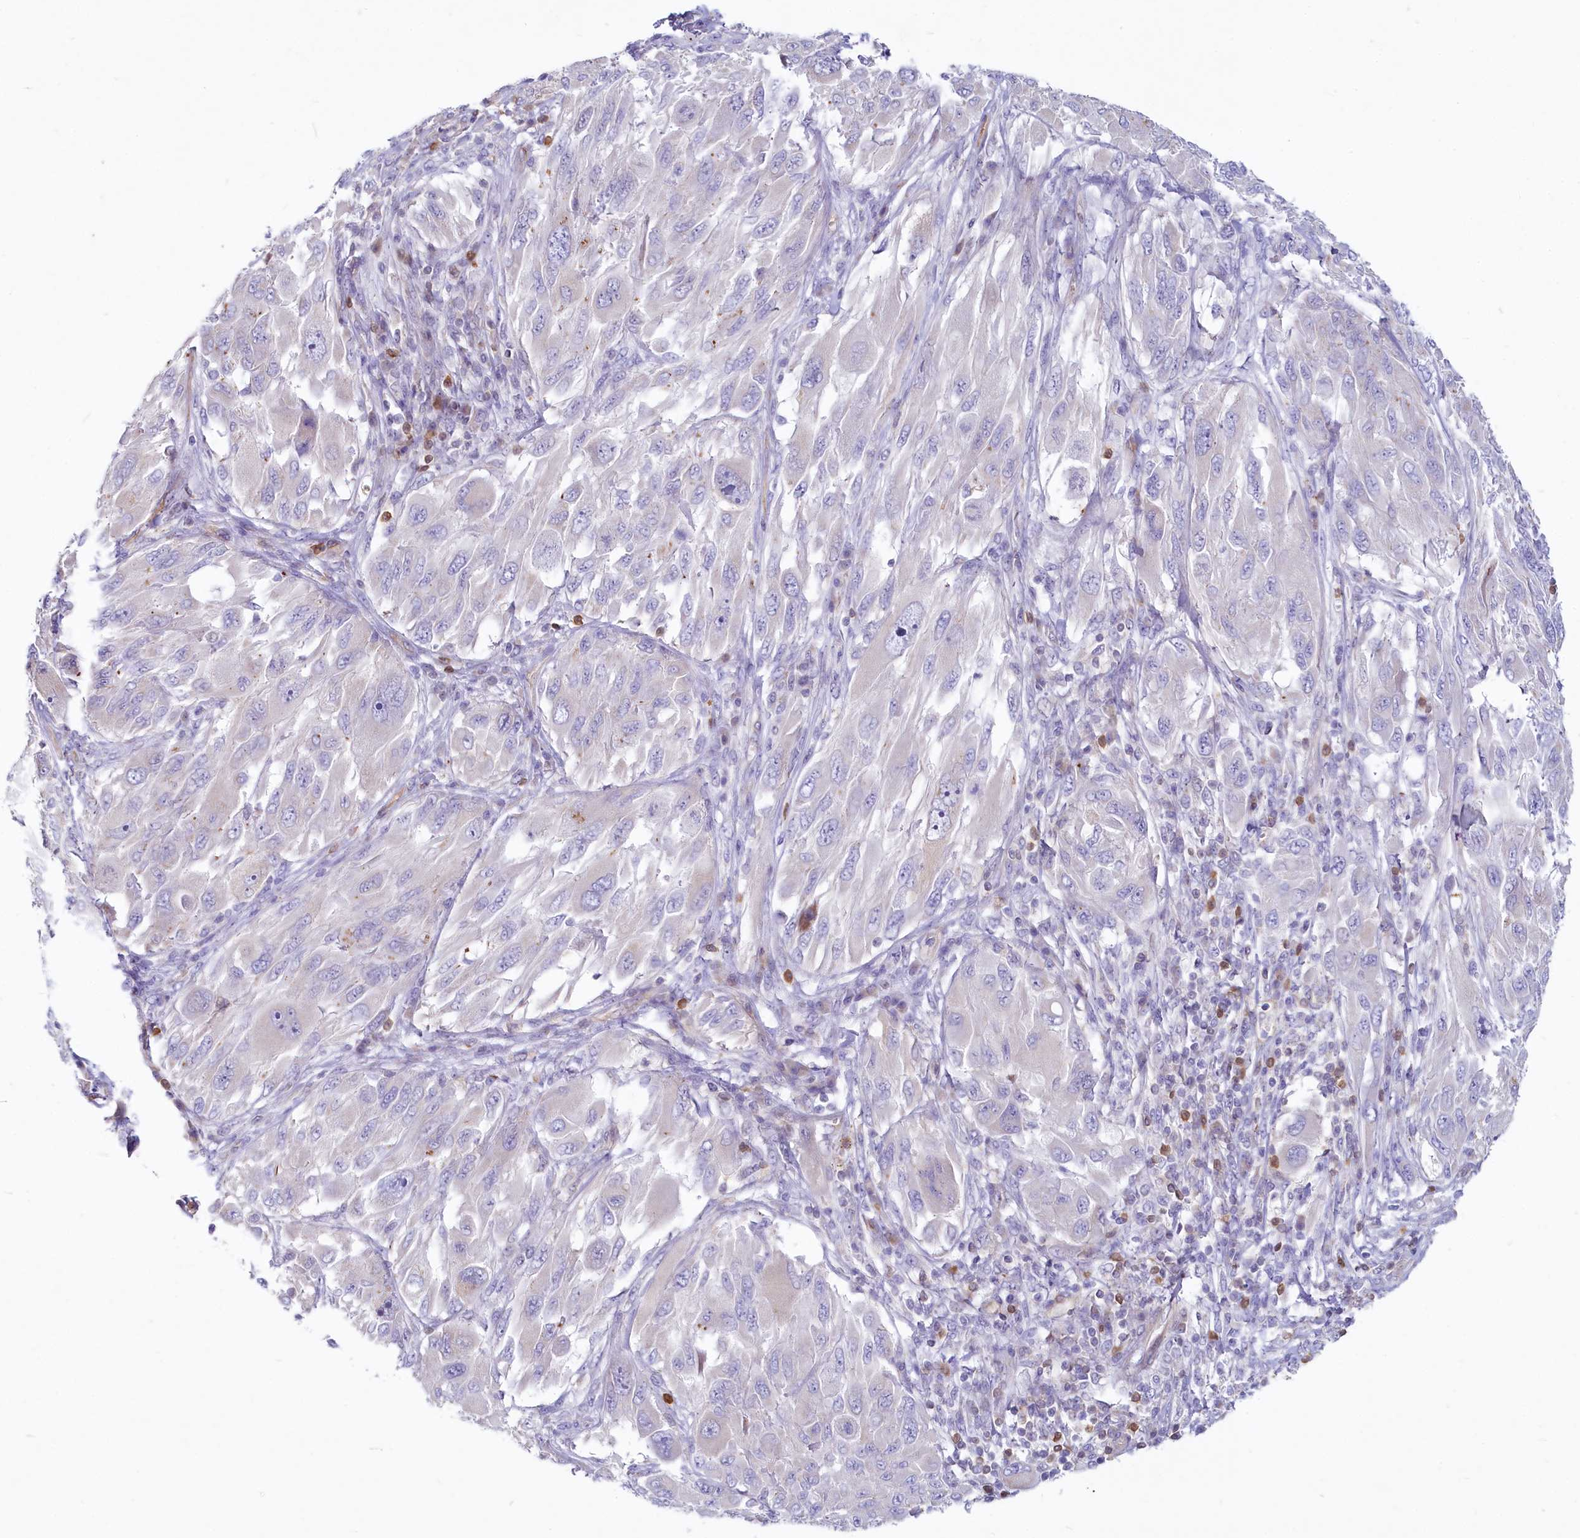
{"staining": {"intensity": "negative", "quantity": "none", "location": "none"}, "tissue": "melanoma", "cell_type": "Tumor cells", "image_type": "cancer", "snomed": [{"axis": "morphology", "description": "Malignant melanoma, NOS"}, {"axis": "topography", "description": "Skin"}], "caption": "A histopathology image of human malignant melanoma is negative for staining in tumor cells.", "gene": "LMOD3", "patient": {"sex": "female", "age": 91}}